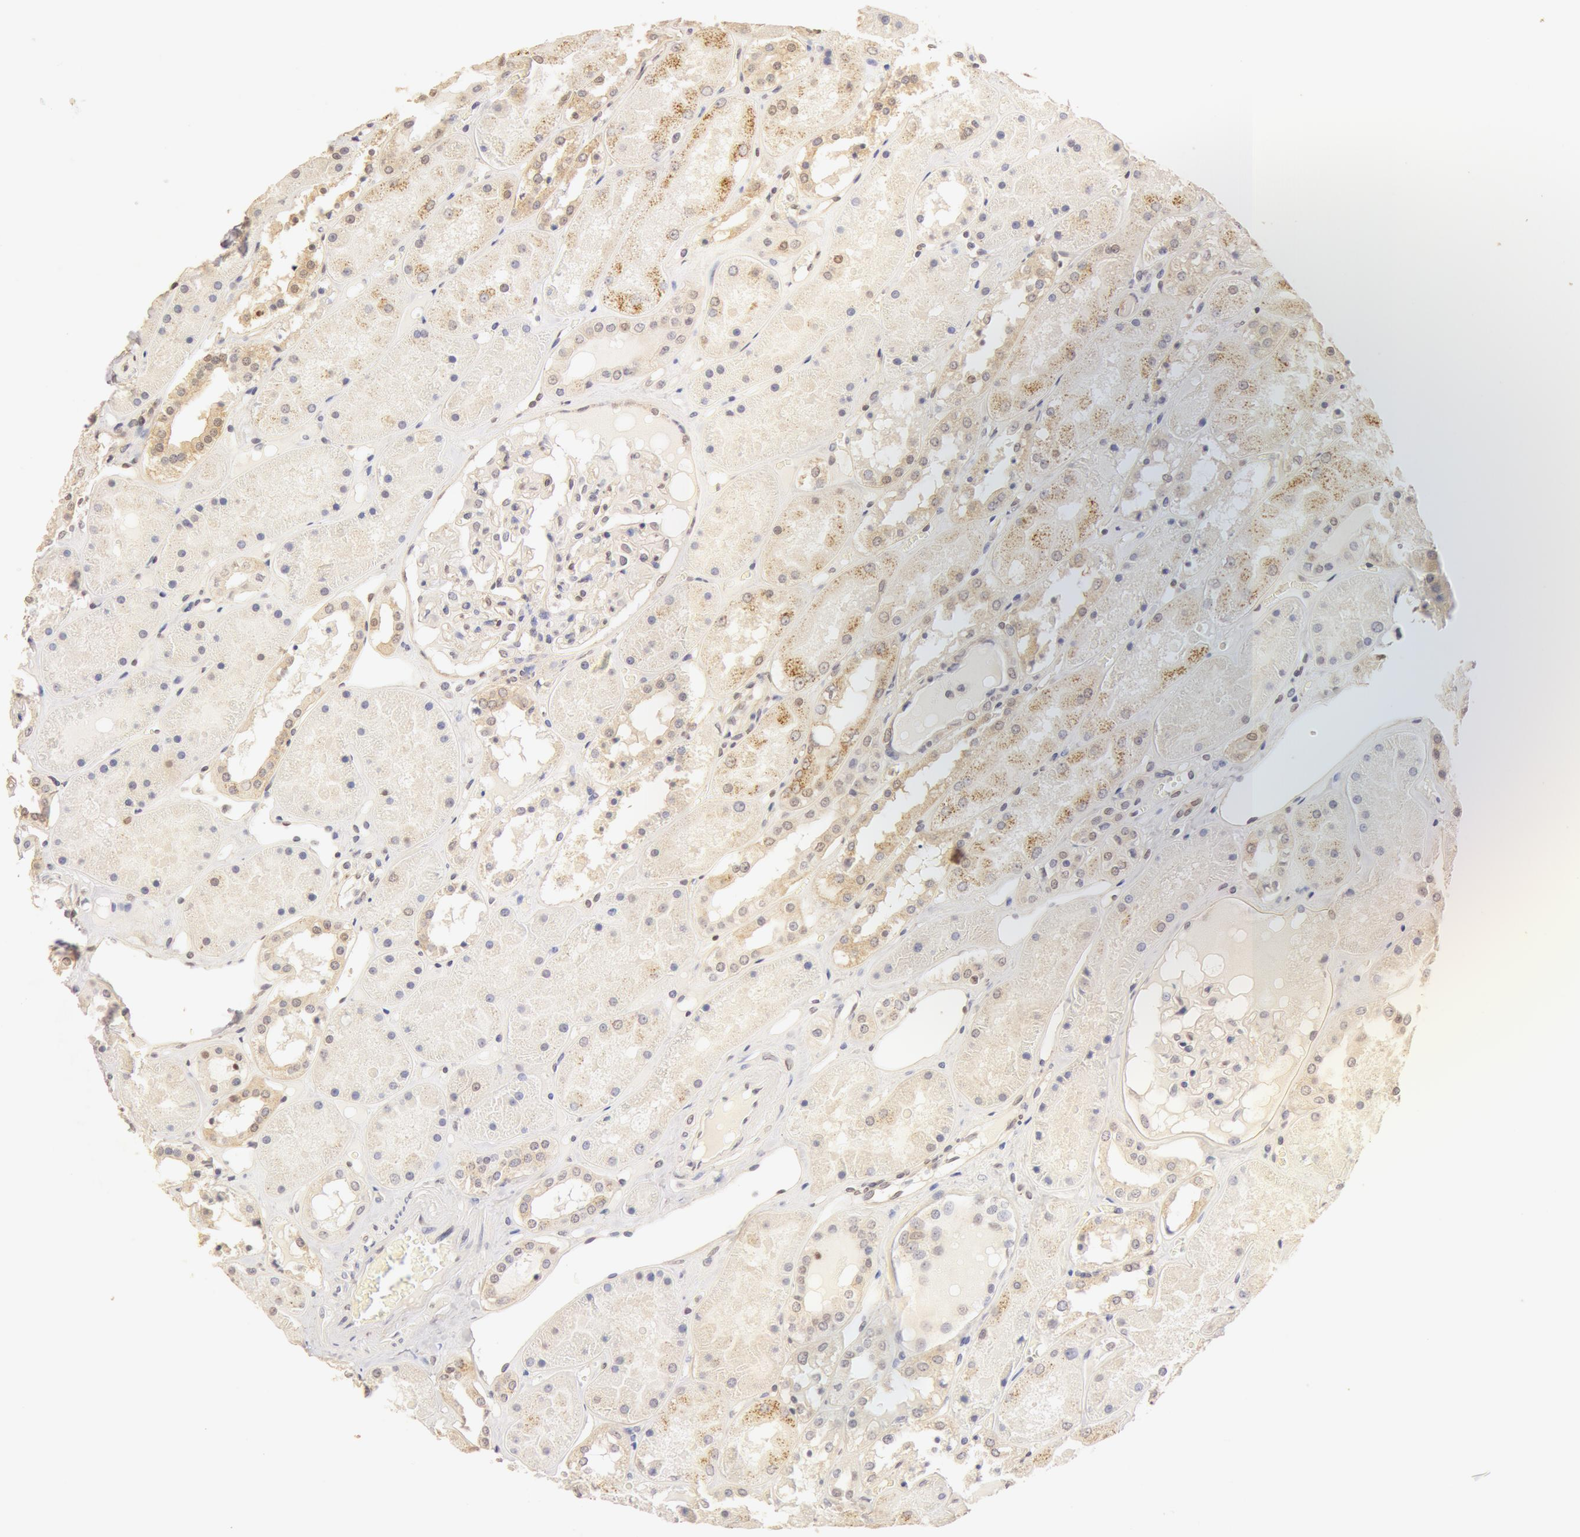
{"staining": {"intensity": "weak", "quantity": ">75%", "location": "cytoplasmic/membranous"}, "tissue": "kidney", "cell_type": "Cells in glomeruli", "image_type": "normal", "snomed": [{"axis": "morphology", "description": "Normal tissue, NOS"}, {"axis": "topography", "description": "Kidney"}], "caption": "Immunohistochemical staining of unremarkable human kidney shows low levels of weak cytoplasmic/membranous expression in approximately >75% of cells in glomeruli.", "gene": "SNRNP70", "patient": {"sex": "male", "age": 36}}